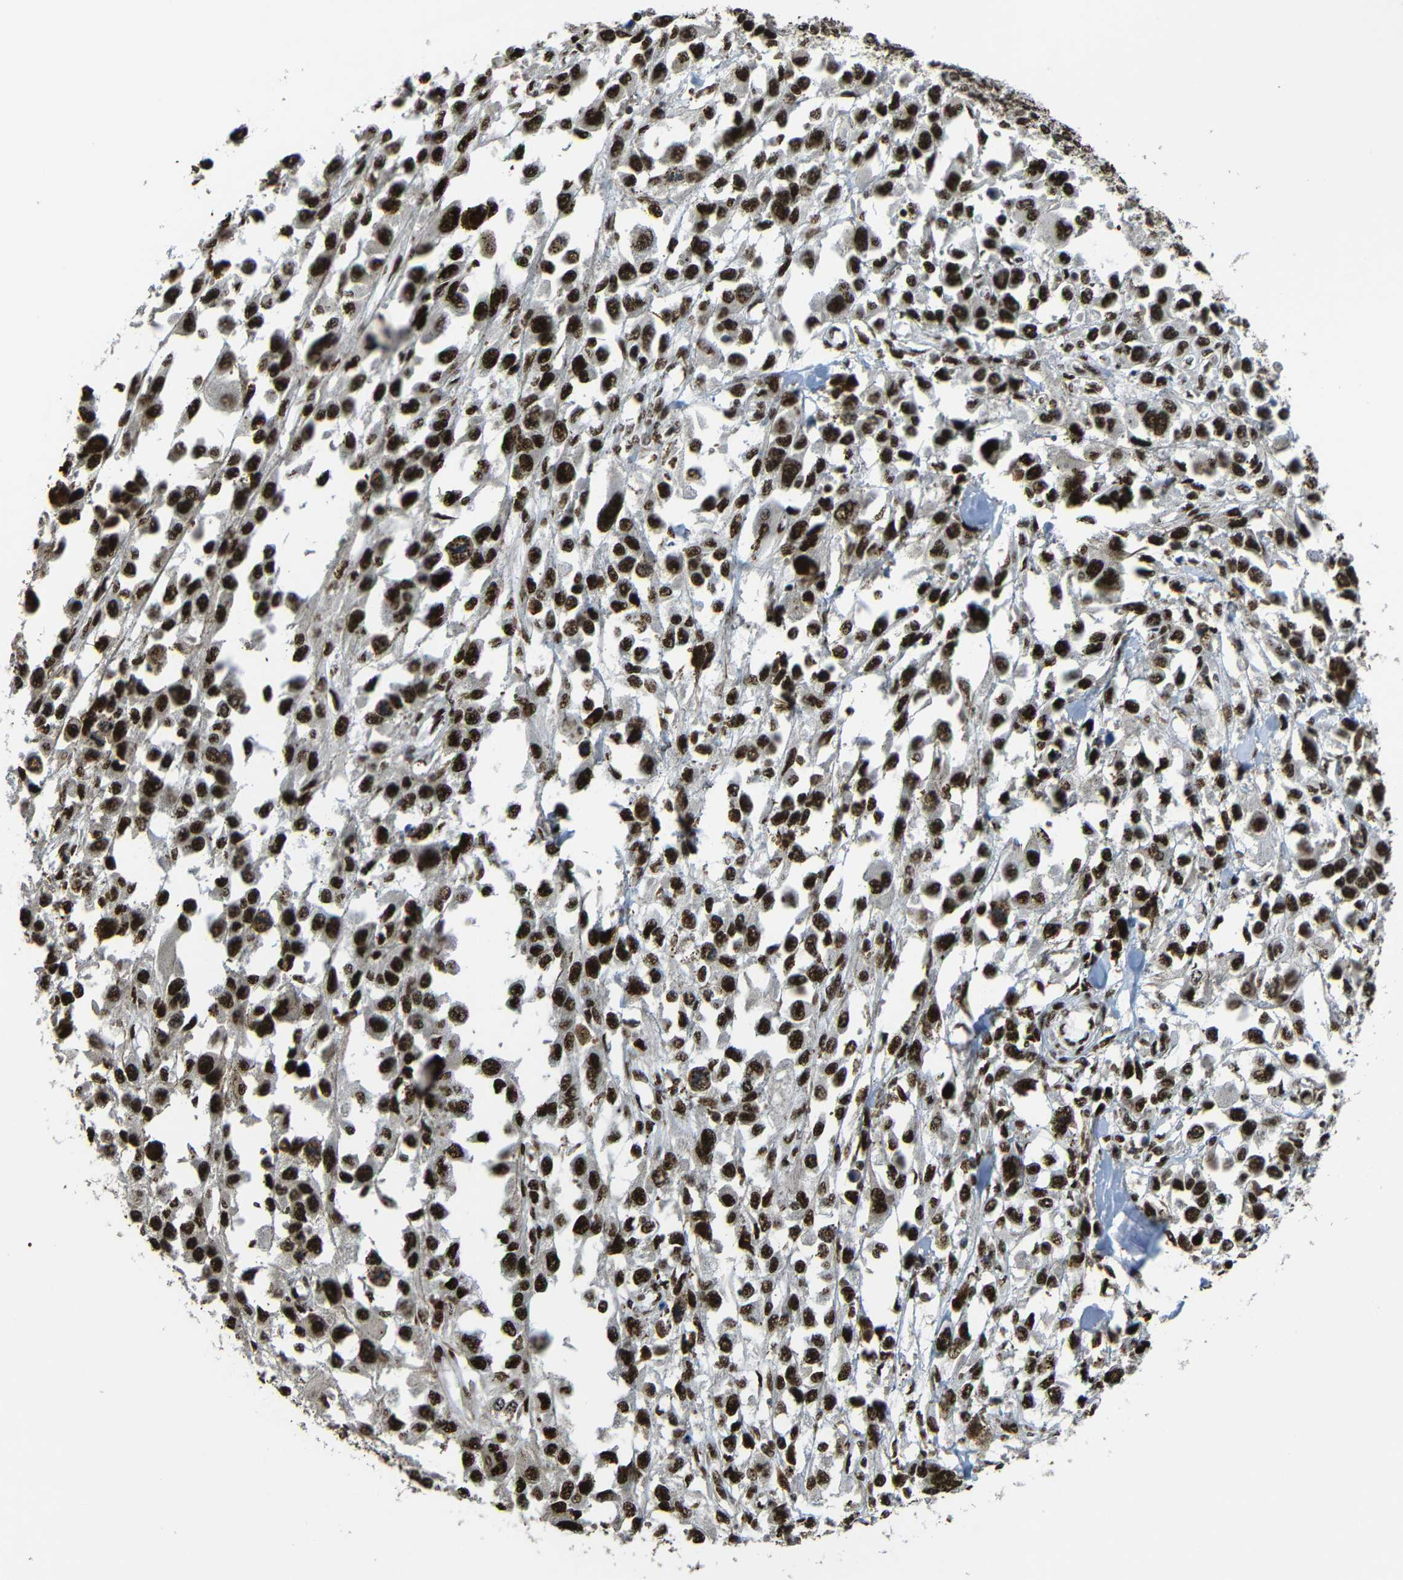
{"staining": {"intensity": "strong", "quantity": ">75%", "location": "nuclear"}, "tissue": "melanoma", "cell_type": "Tumor cells", "image_type": "cancer", "snomed": [{"axis": "morphology", "description": "Malignant melanoma, Metastatic site"}, {"axis": "topography", "description": "Lymph node"}], "caption": "Tumor cells reveal high levels of strong nuclear staining in about >75% of cells in human malignant melanoma (metastatic site). (Brightfield microscopy of DAB IHC at high magnification).", "gene": "TCF7L2", "patient": {"sex": "male", "age": 59}}